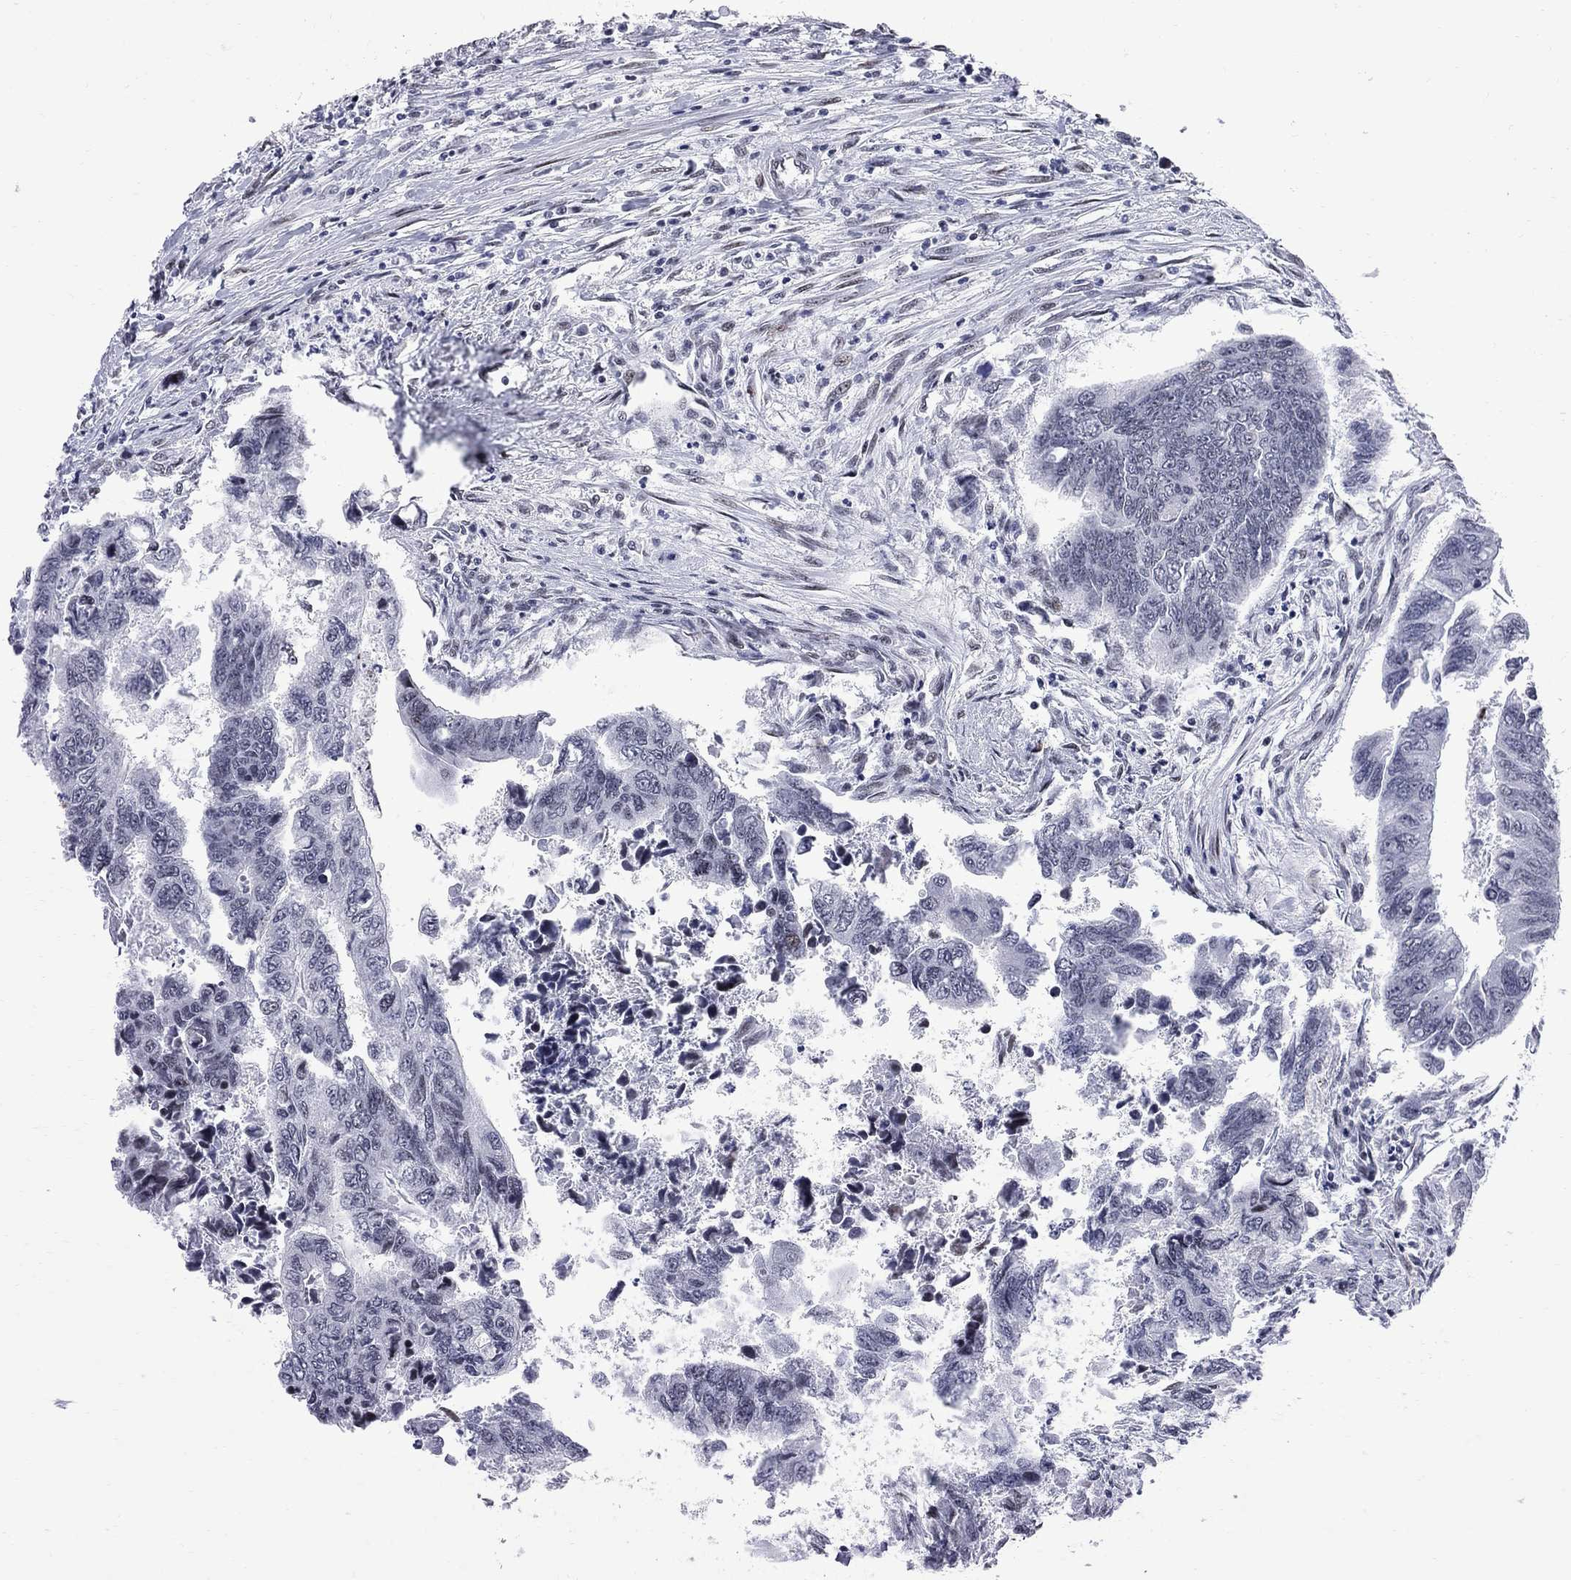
{"staining": {"intensity": "negative", "quantity": "none", "location": "none"}, "tissue": "colorectal cancer", "cell_type": "Tumor cells", "image_type": "cancer", "snomed": [{"axis": "morphology", "description": "Adenocarcinoma, NOS"}, {"axis": "topography", "description": "Colon"}], "caption": "This image is of adenocarcinoma (colorectal) stained with IHC to label a protein in brown with the nuclei are counter-stained blue. There is no expression in tumor cells.", "gene": "ZBTB47", "patient": {"sex": "female", "age": 65}}